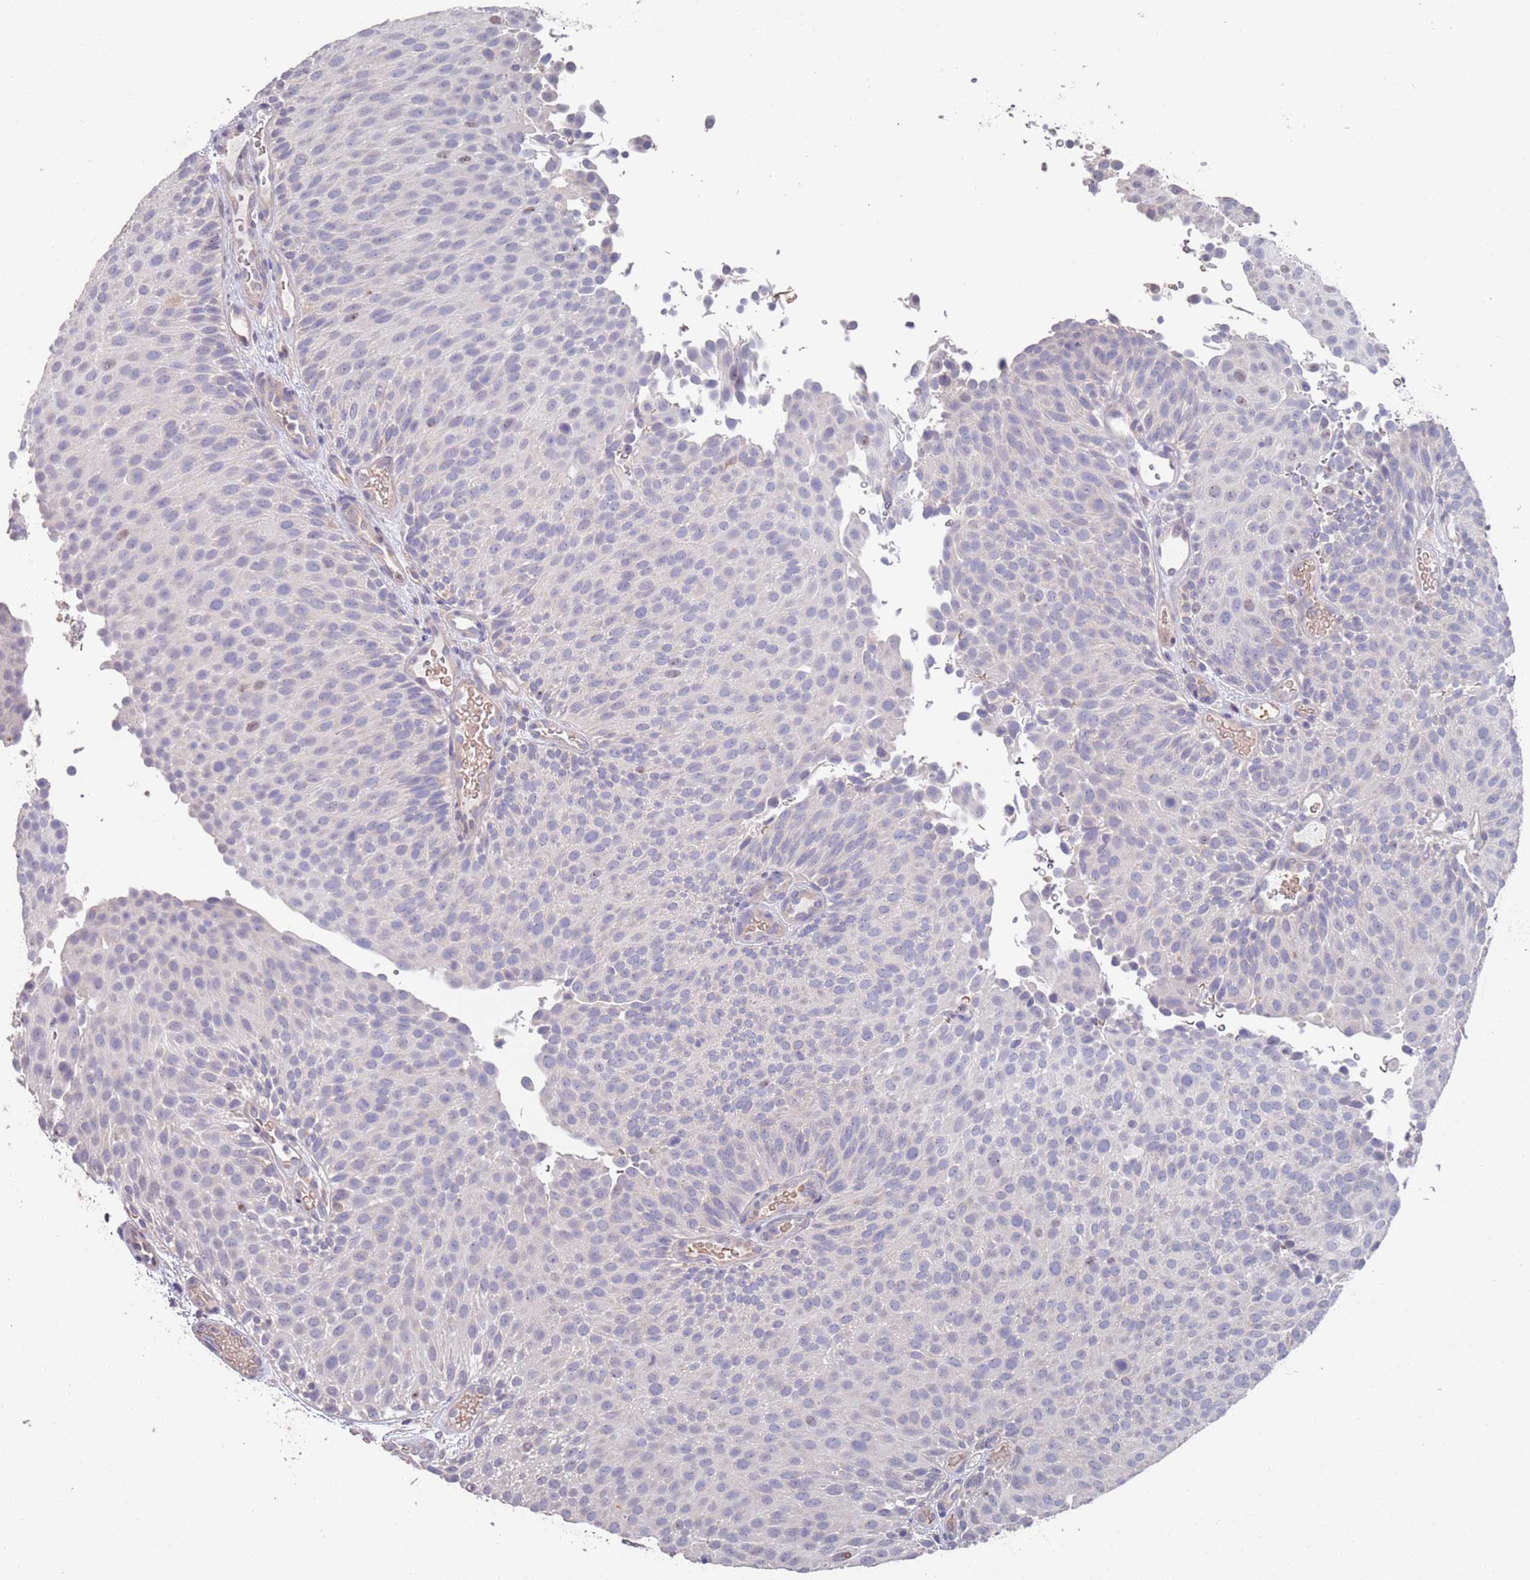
{"staining": {"intensity": "negative", "quantity": "none", "location": "none"}, "tissue": "urothelial cancer", "cell_type": "Tumor cells", "image_type": "cancer", "snomed": [{"axis": "morphology", "description": "Urothelial carcinoma, Low grade"}, {"axis": "topography", "description": "Urinary bladder"}], "caption": "Tumor cells show no significant protein positivity in urothelial cancer.", "gene": "ANK2", "patient": {"sex": "male", "age": 78}}